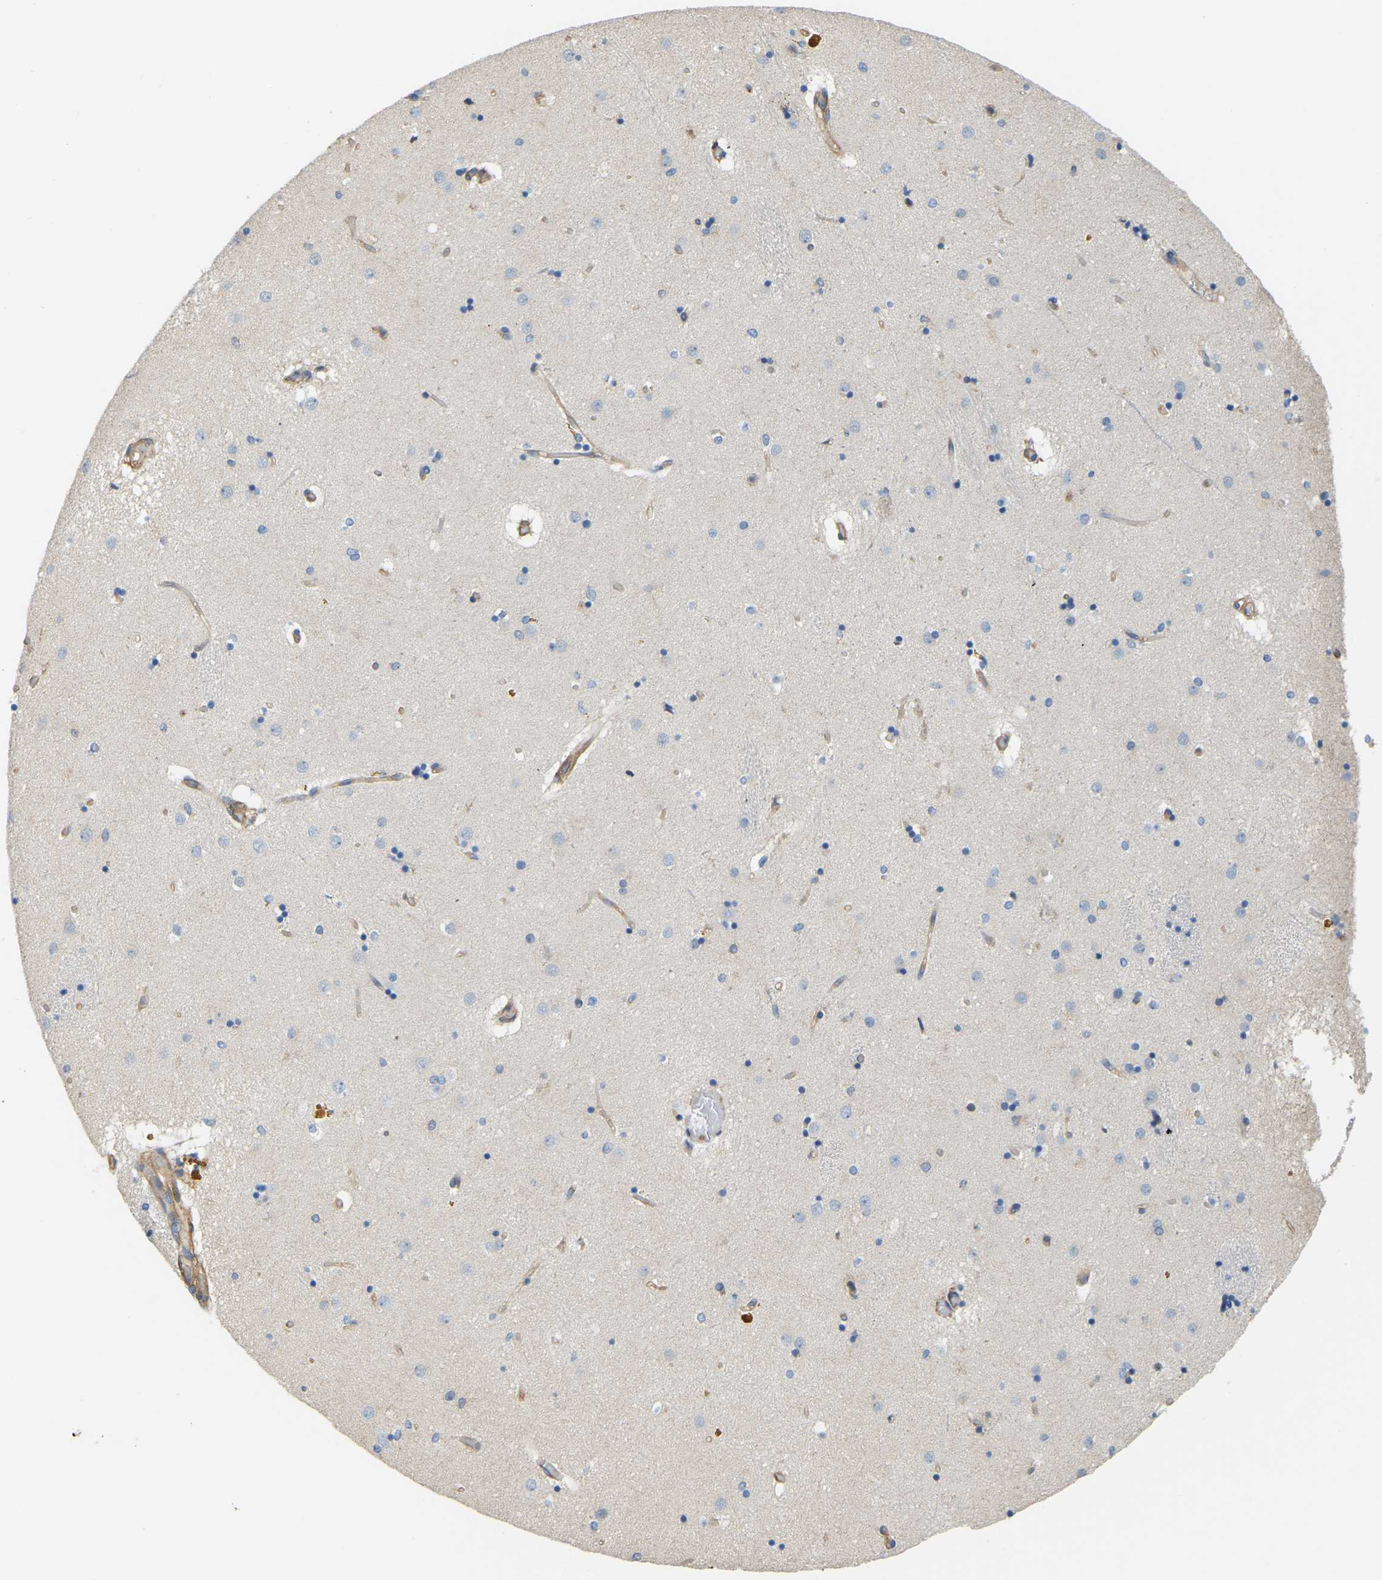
{"staining": {"intensity": "negative", "quantity": "none", "location": "none"}, "tissue": "caudate", "cell_type": "Glial cells", "image_type": "normal", "snomed": [{"axis": "morphology", "description": "Normal tissue, NOS"}, {"axis": "topography", "description": "Lateral ventricle wall"}], "caption": "This is an IHC histopathology image of benign human caudate. There is no expression in glial cells.", "gene": "AHNAK", "patient": {"sex": "male", "age": 70}}